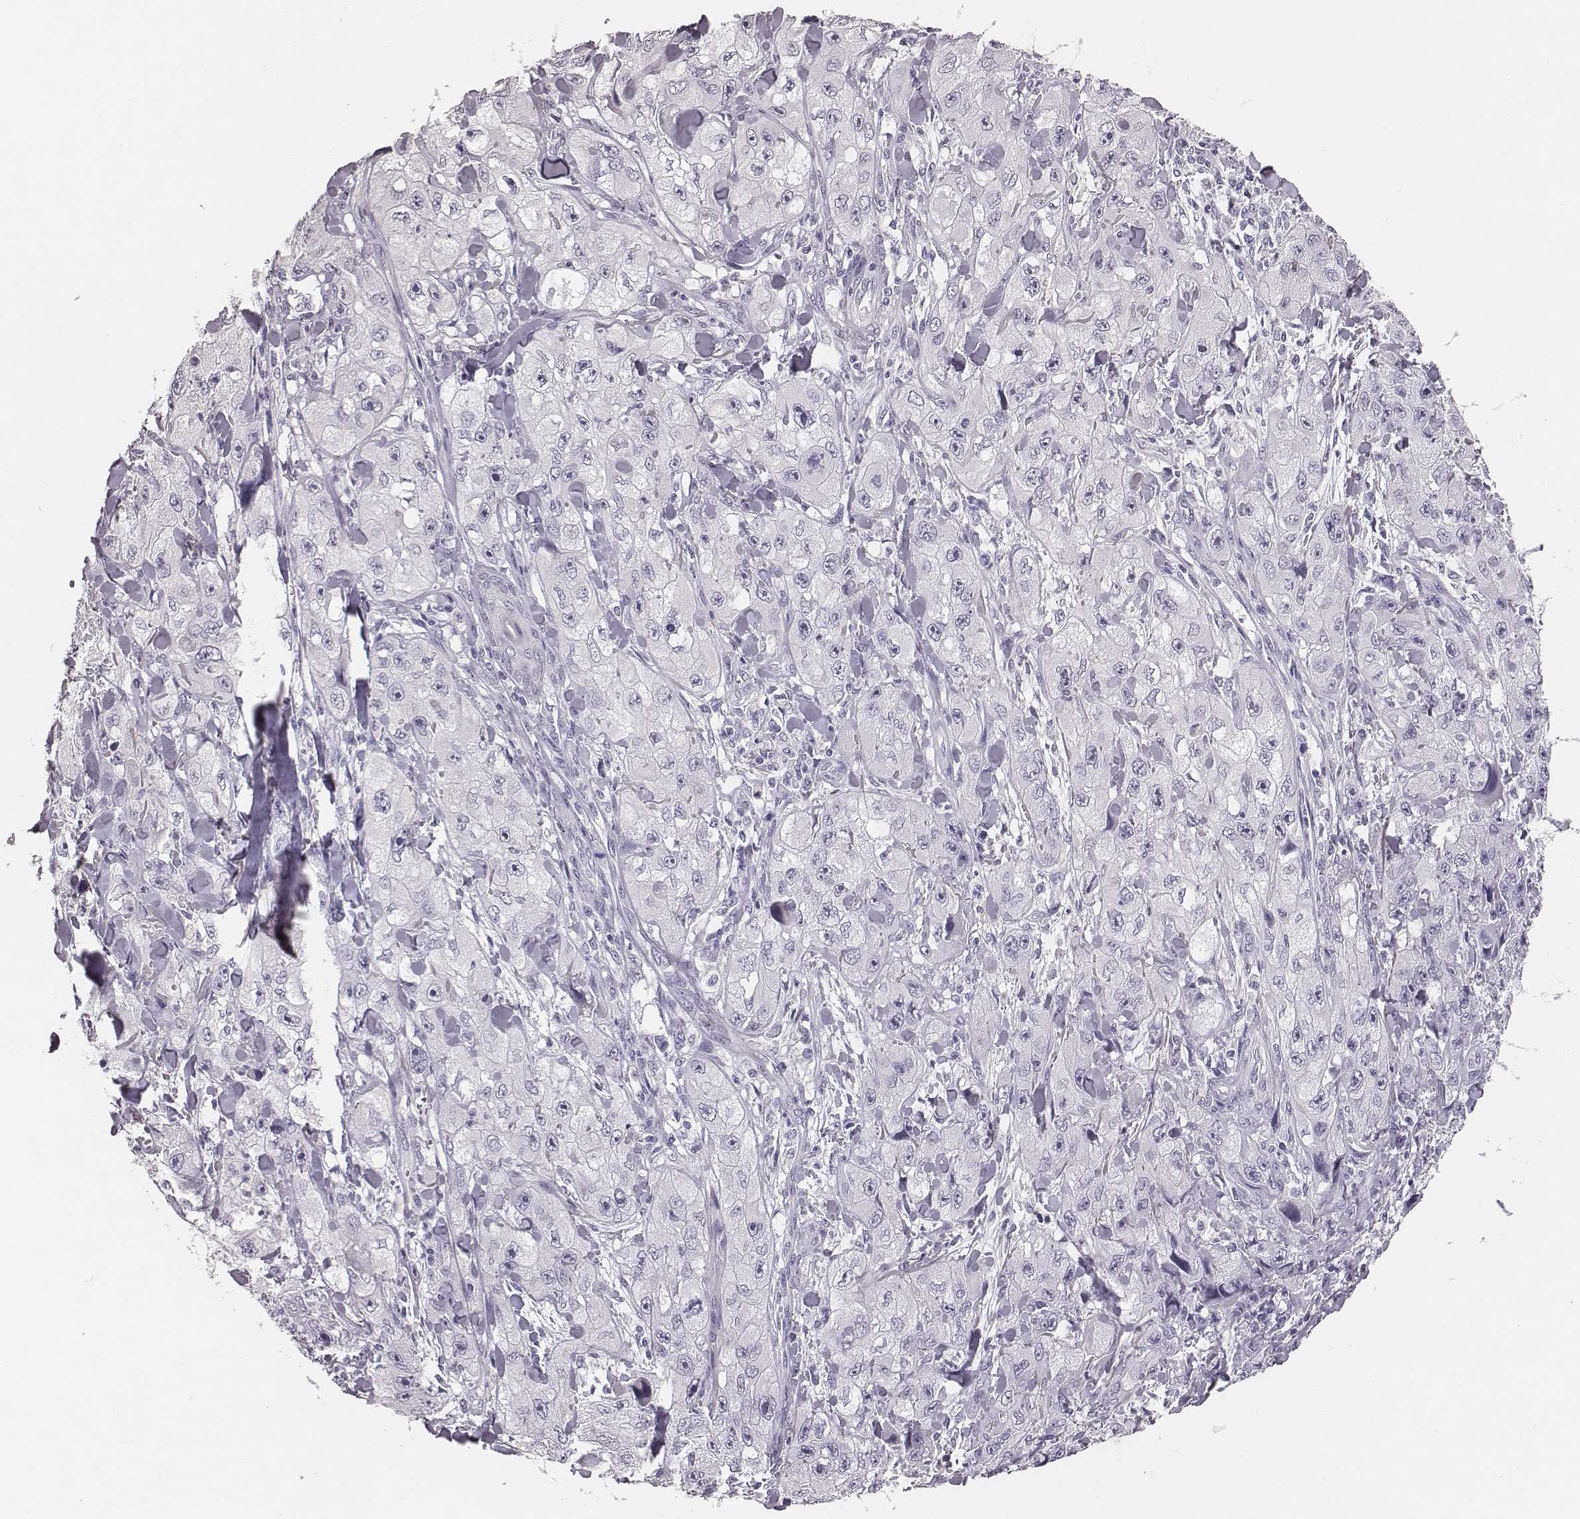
{"staining": {"intensity": "negative", "quantity": "none", "location": "none"}, "tissue": "skin cancer", "cell_type": "Tumor cells", "image_type": "cancer", "snomed": [{"axis": "morphology", "description": "Squamous cell carcinoma, NOS"}, {"axis": "topography", "description": "Skin"}, {"axis": "topography", "description": "Subcutis"}], "caption": "Tumor cells show no significant protein expression in skin cancer (squamous cell carcinoma). (Stains: DAB (3,3'-diaminobenzidine) immunohistochemistry with hematoxylin counter stain, Microscopy: brightfield microscopy at high magnification).", "gene": "CSHL1", "patient": {"sex": "male", "age": 73}}